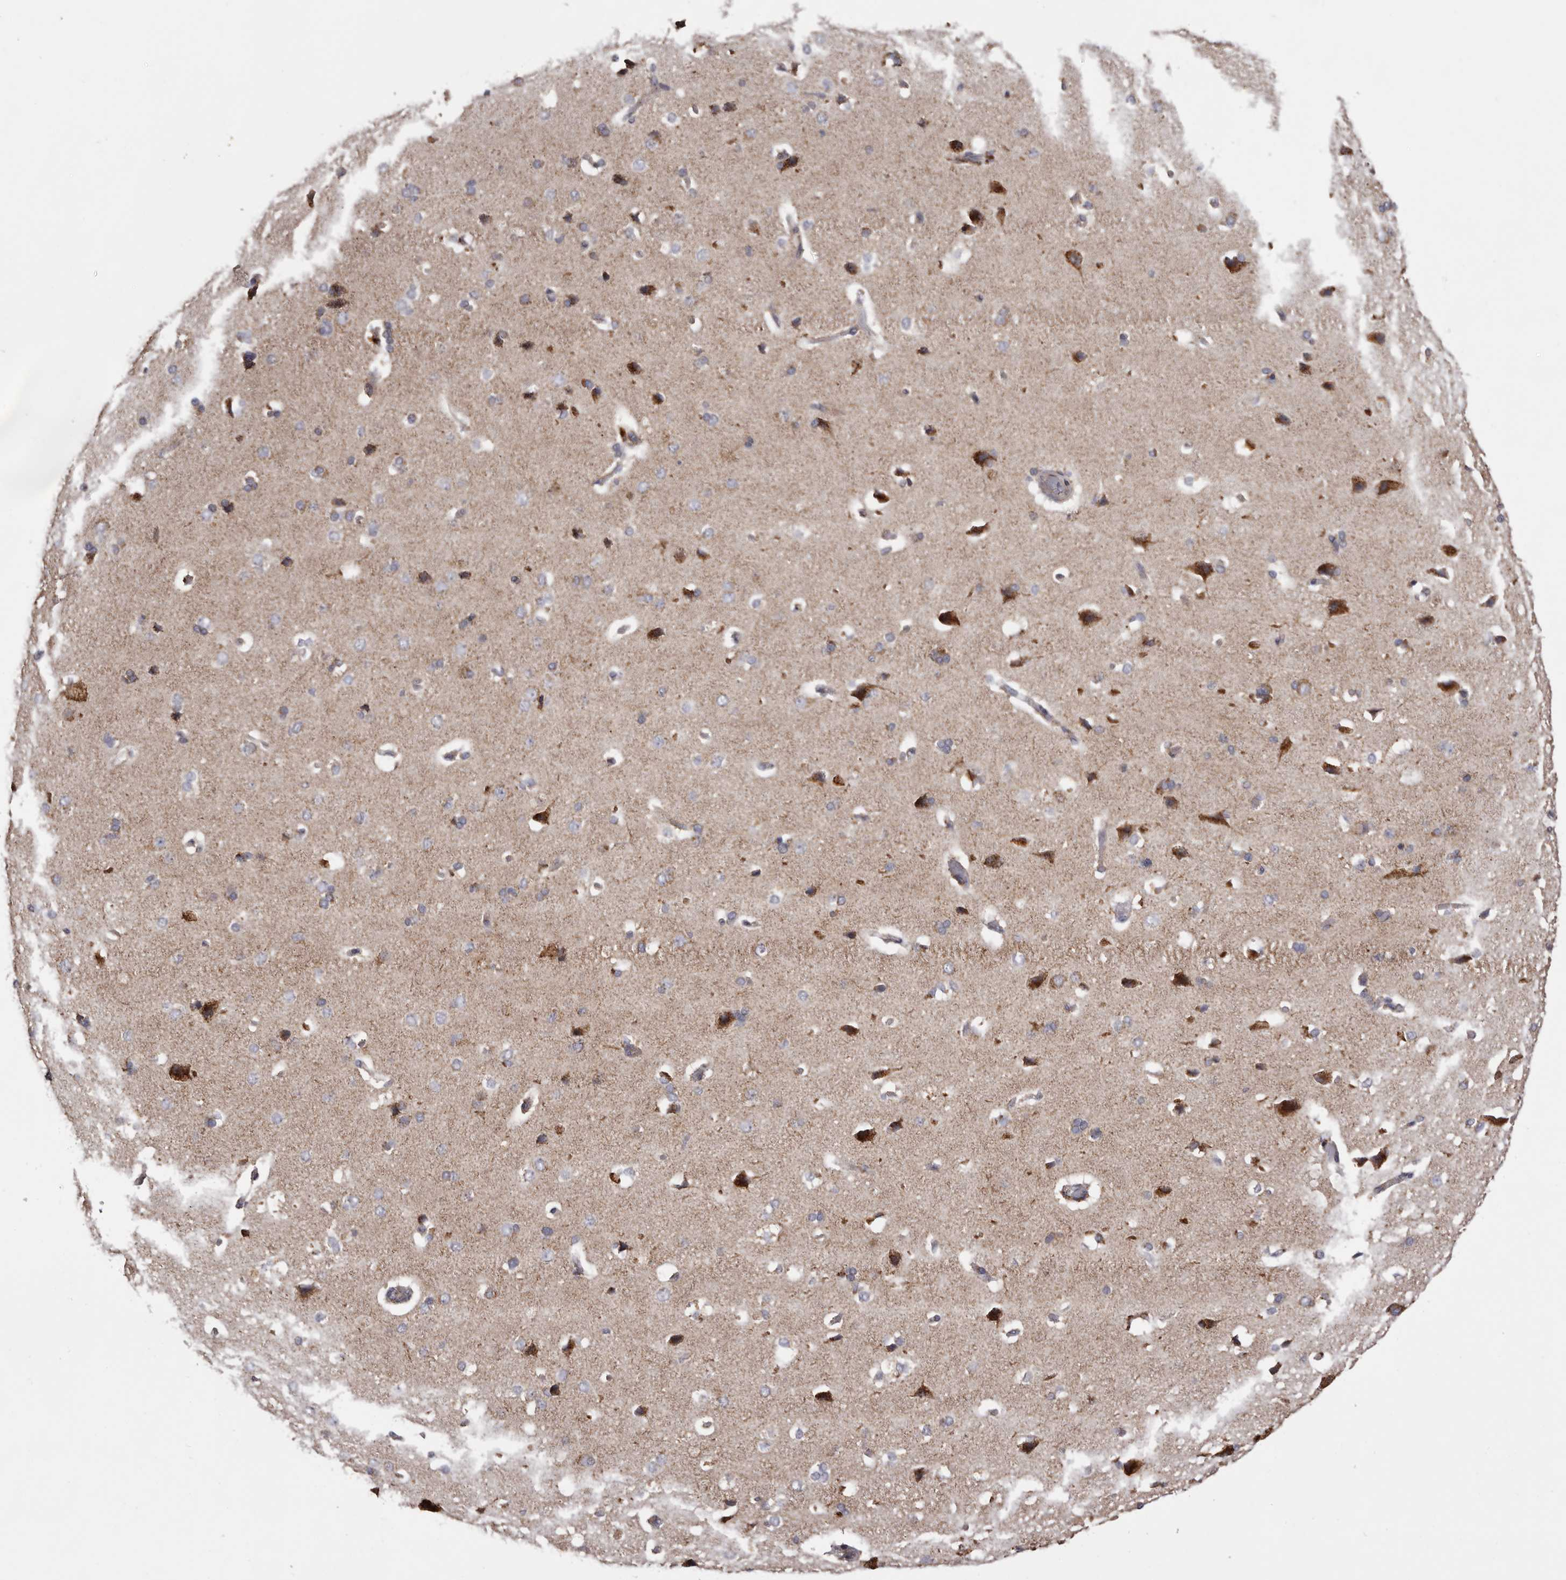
{"staining": {"intensity": "weak", "quantity": "25%-75%", "location": "cytoplasmic/membranous"}, "tissue": "cerebral cortex", "cell_type": "Endothelial cells", "image_type": "normal", "snomed": [{"axis": "morphology", "description": "Normal tissue, NOS"}, {"axis": "topography", "description": "Cerebral cortex"}], "caption": "This is an image of immunohistochemistry (IHC) staining of normal cerebral cortex, which shows weak expression in the cytoplasmic/membranous of endothelial cells.", "gene": "MECR", "patient": {"sex": "male", "age": 62}}